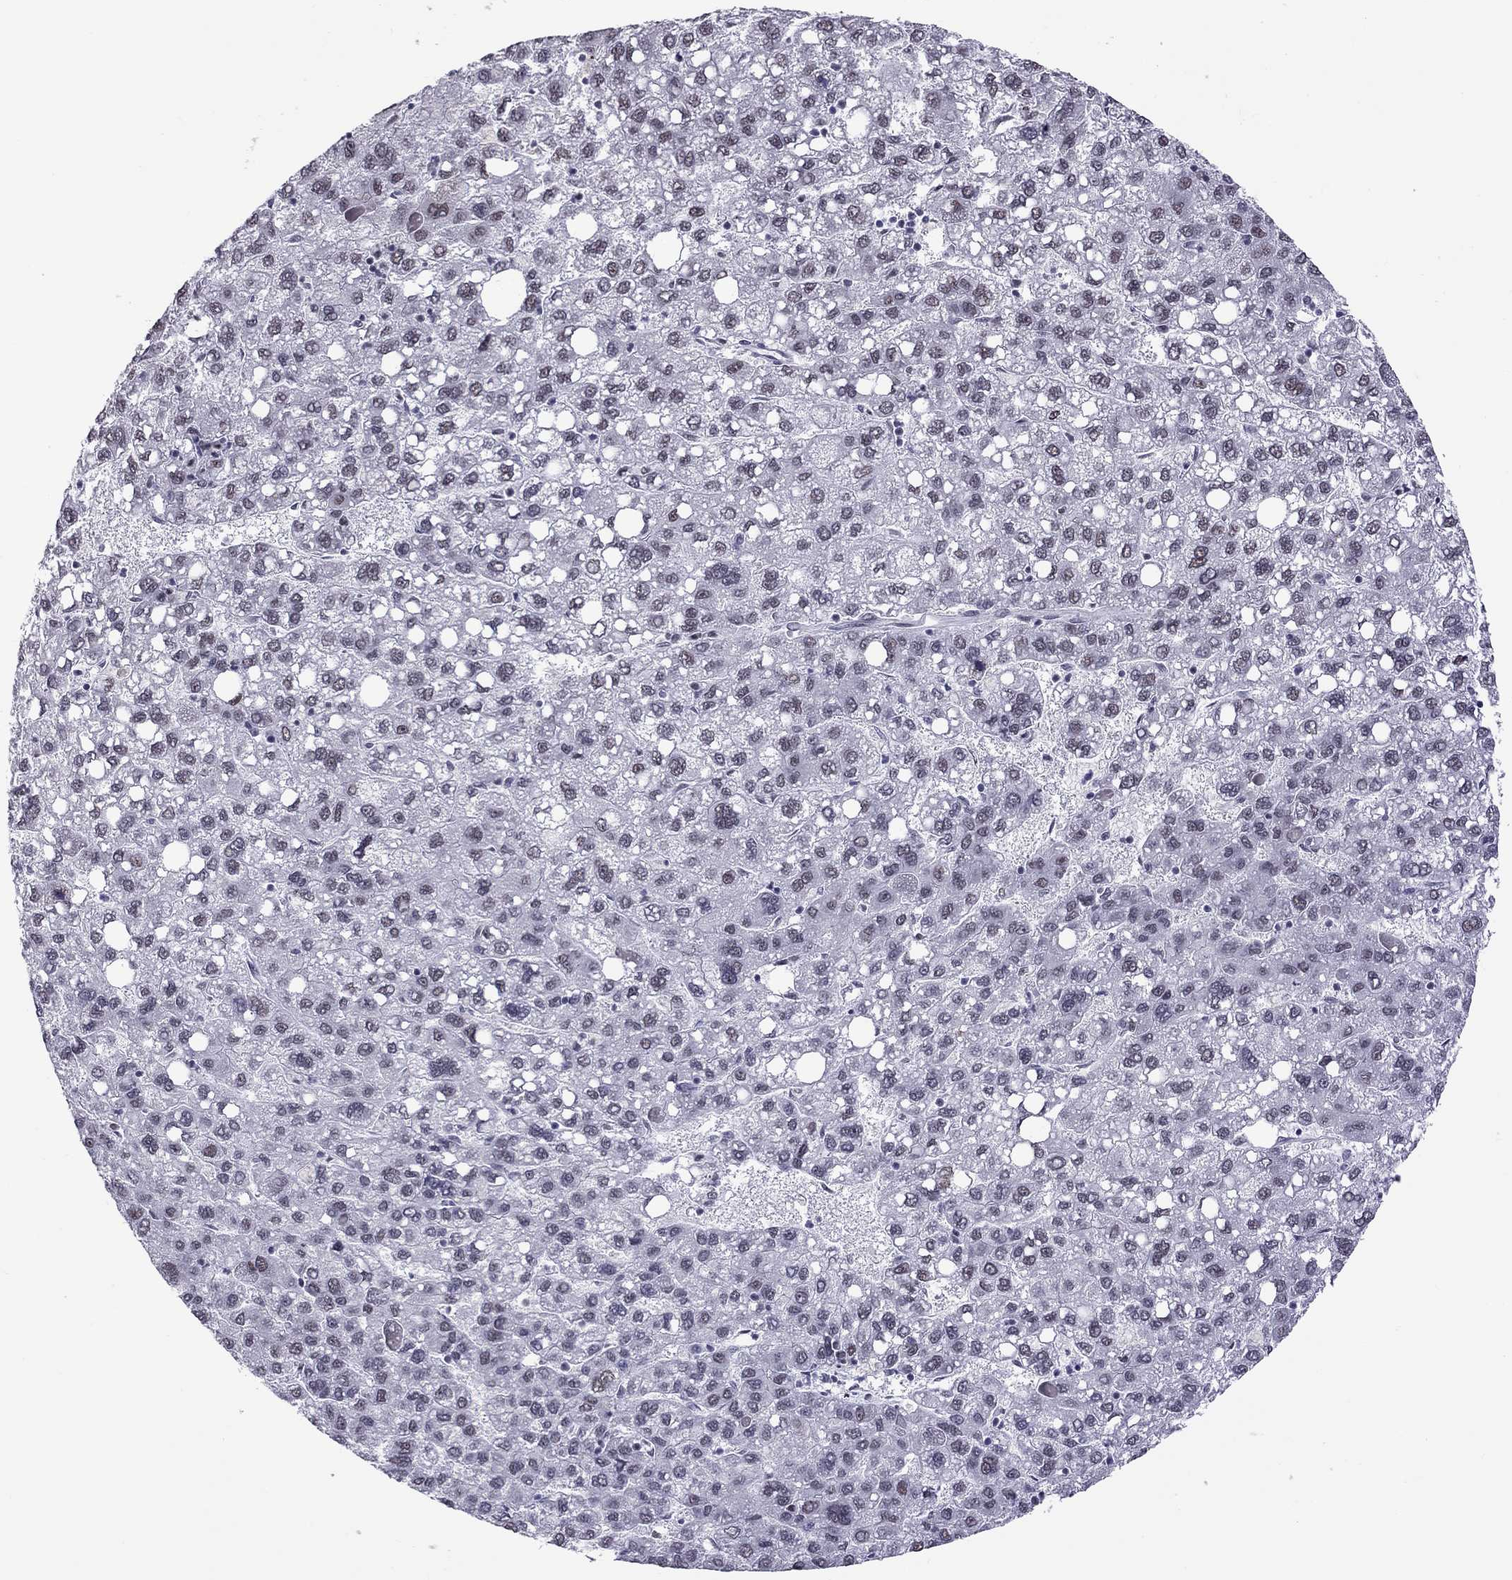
{"staining": {"intensity": "negative", "quantity": "none", "location": "none"}, "tissue": "liver cancer", "cell_type": "Tumor cells", "image_type": "cancer", "snomed": [{"axis": "morphology", "description": "Carcinoma, Hepatocellular, NOS"}, {"axis": "topography", "description": "Liver"}], "caption": "Tumor cells show no significant protein positivity in liver cancer.", "gene": "PPP1R3A", "patient": {"sex": "female", "age": 82}}